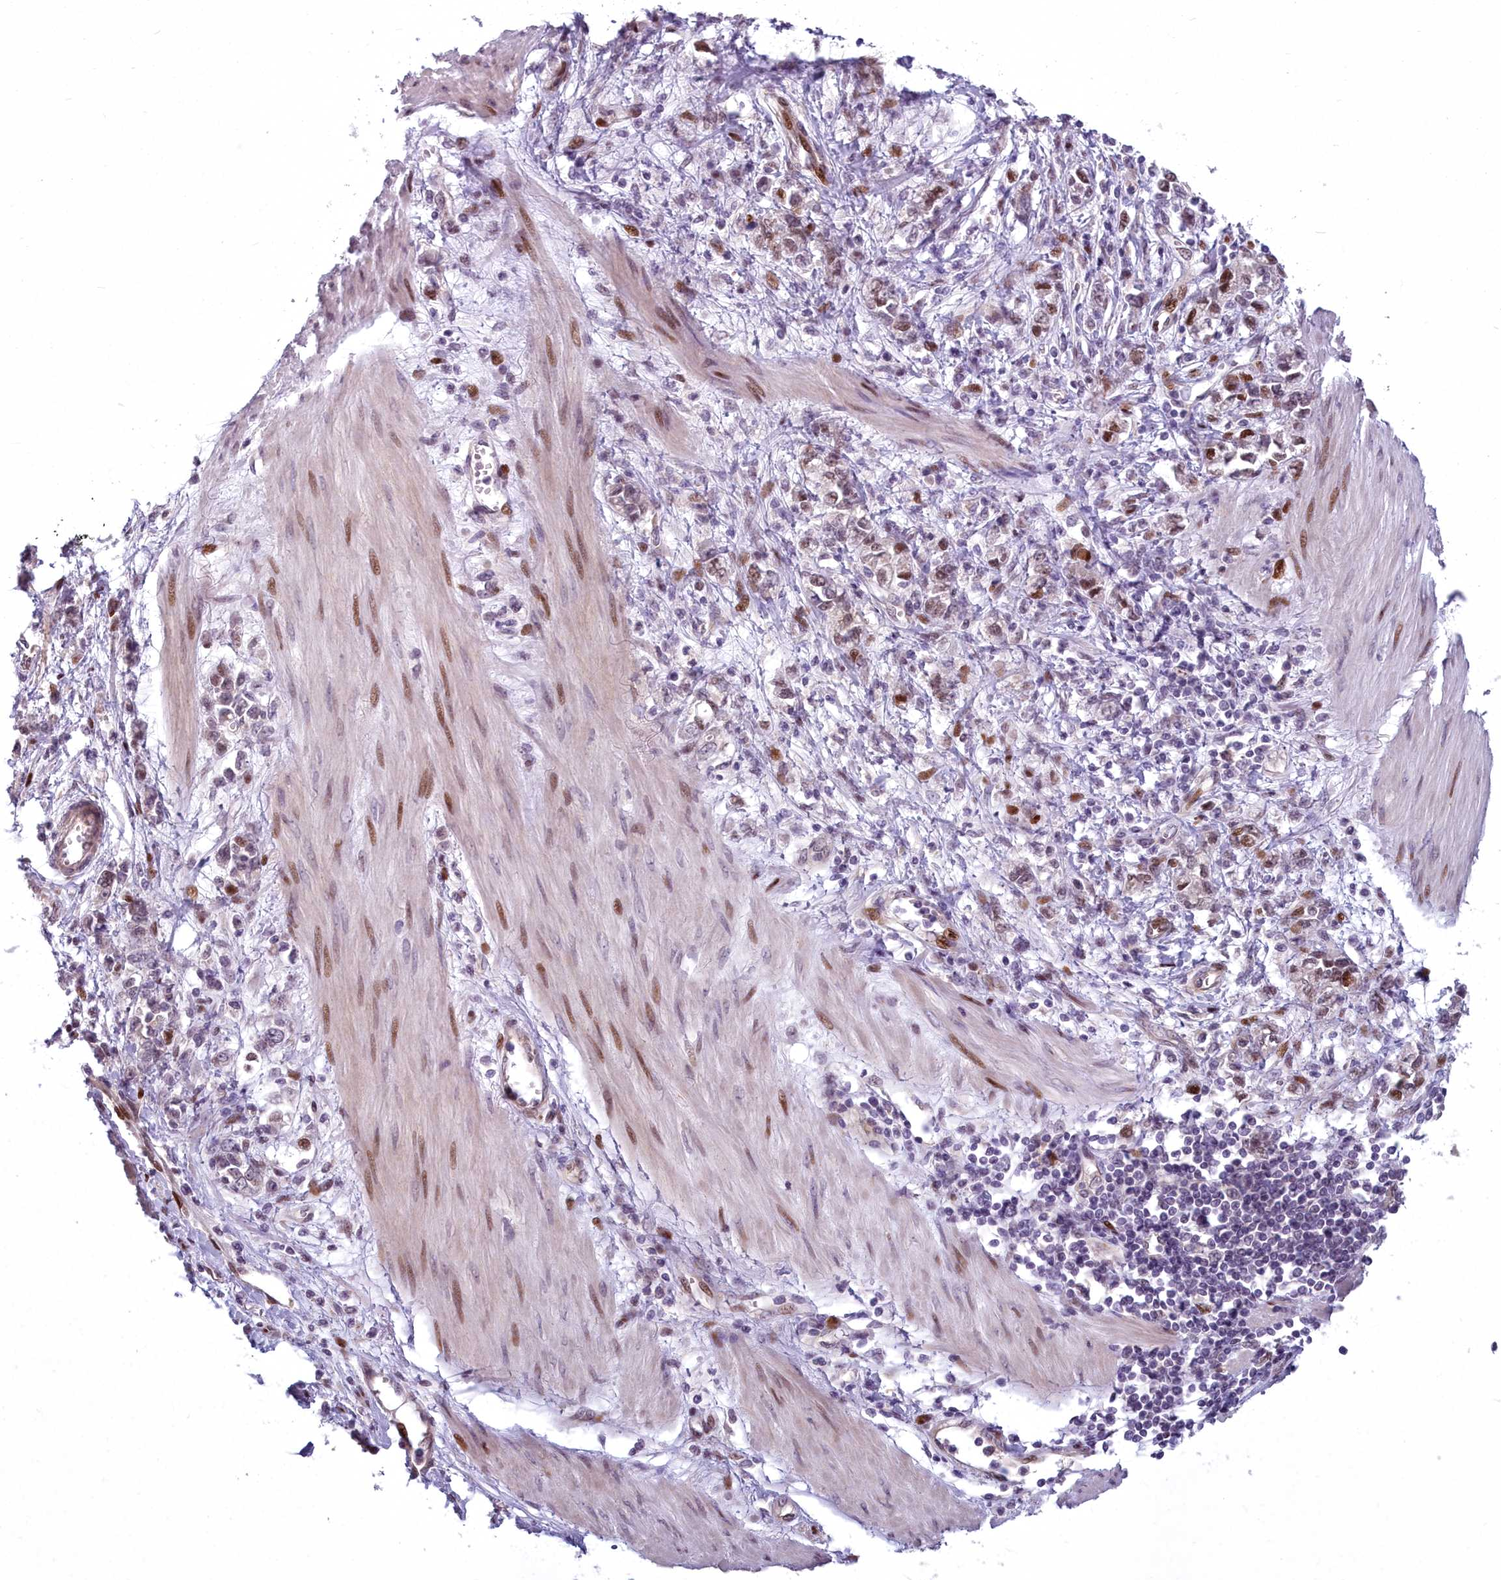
{"staining": {"intensity": "weak", "quantity": "25%-75%", "location": "nuclear"}, "tissue": "stomach cancer", "cell_type": "Tumor cells", "image_type": "cancer", "snomed": [{"axis": "morphology", "description": "Adenocarcinoma, NOS"}, {"axis": "topography", "description": "Stomach"}], "caption": "A histopathology image of stomach cancer stained for a protein reveals weak nuclear brown staining in tumor cells.", "gene": "AP1M1", "patient": {"sex": "female", "age": 76}}